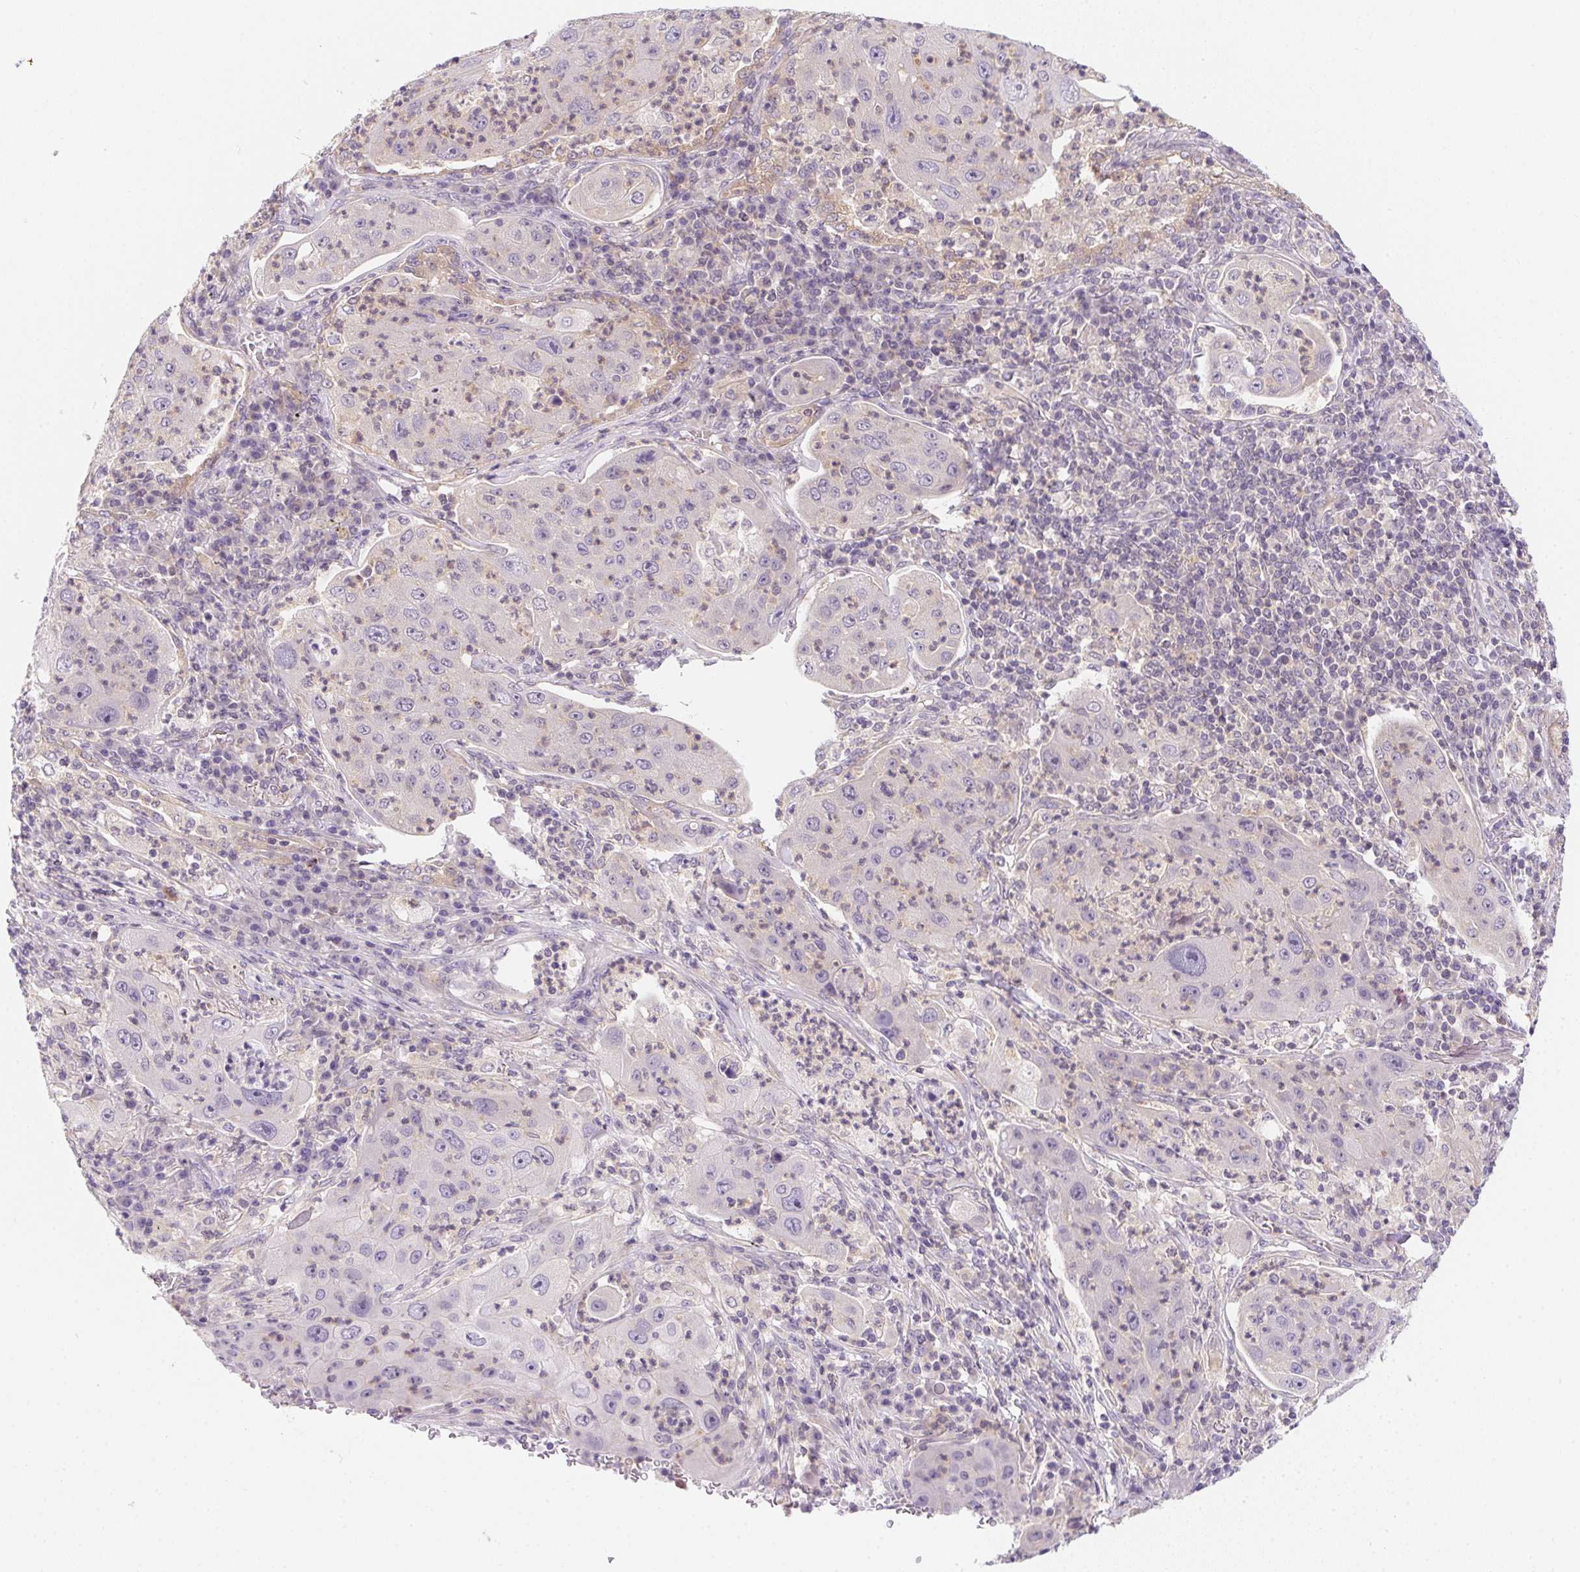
{"staining": {"intensity": "negative", "quantity": "none", "location": "none"}, "tissue": "lung cancer", "cell_type": "Tumor cells", "image_type": "cancer", "snomed": [{"axis": "morphology", "description": "Squamous cell carcinoma, NOS"}, {"axis": "topography", "description": "Lung"}], "caption": "There is no significant expression in tumor cells of squamous cell carcinoma (lung). (DAB (3,3'-diaminobenzidine) immunohistochemistry, high magnification).", "gene": "PRKAA1", "patient": {"sex": "female", "age": 59}}